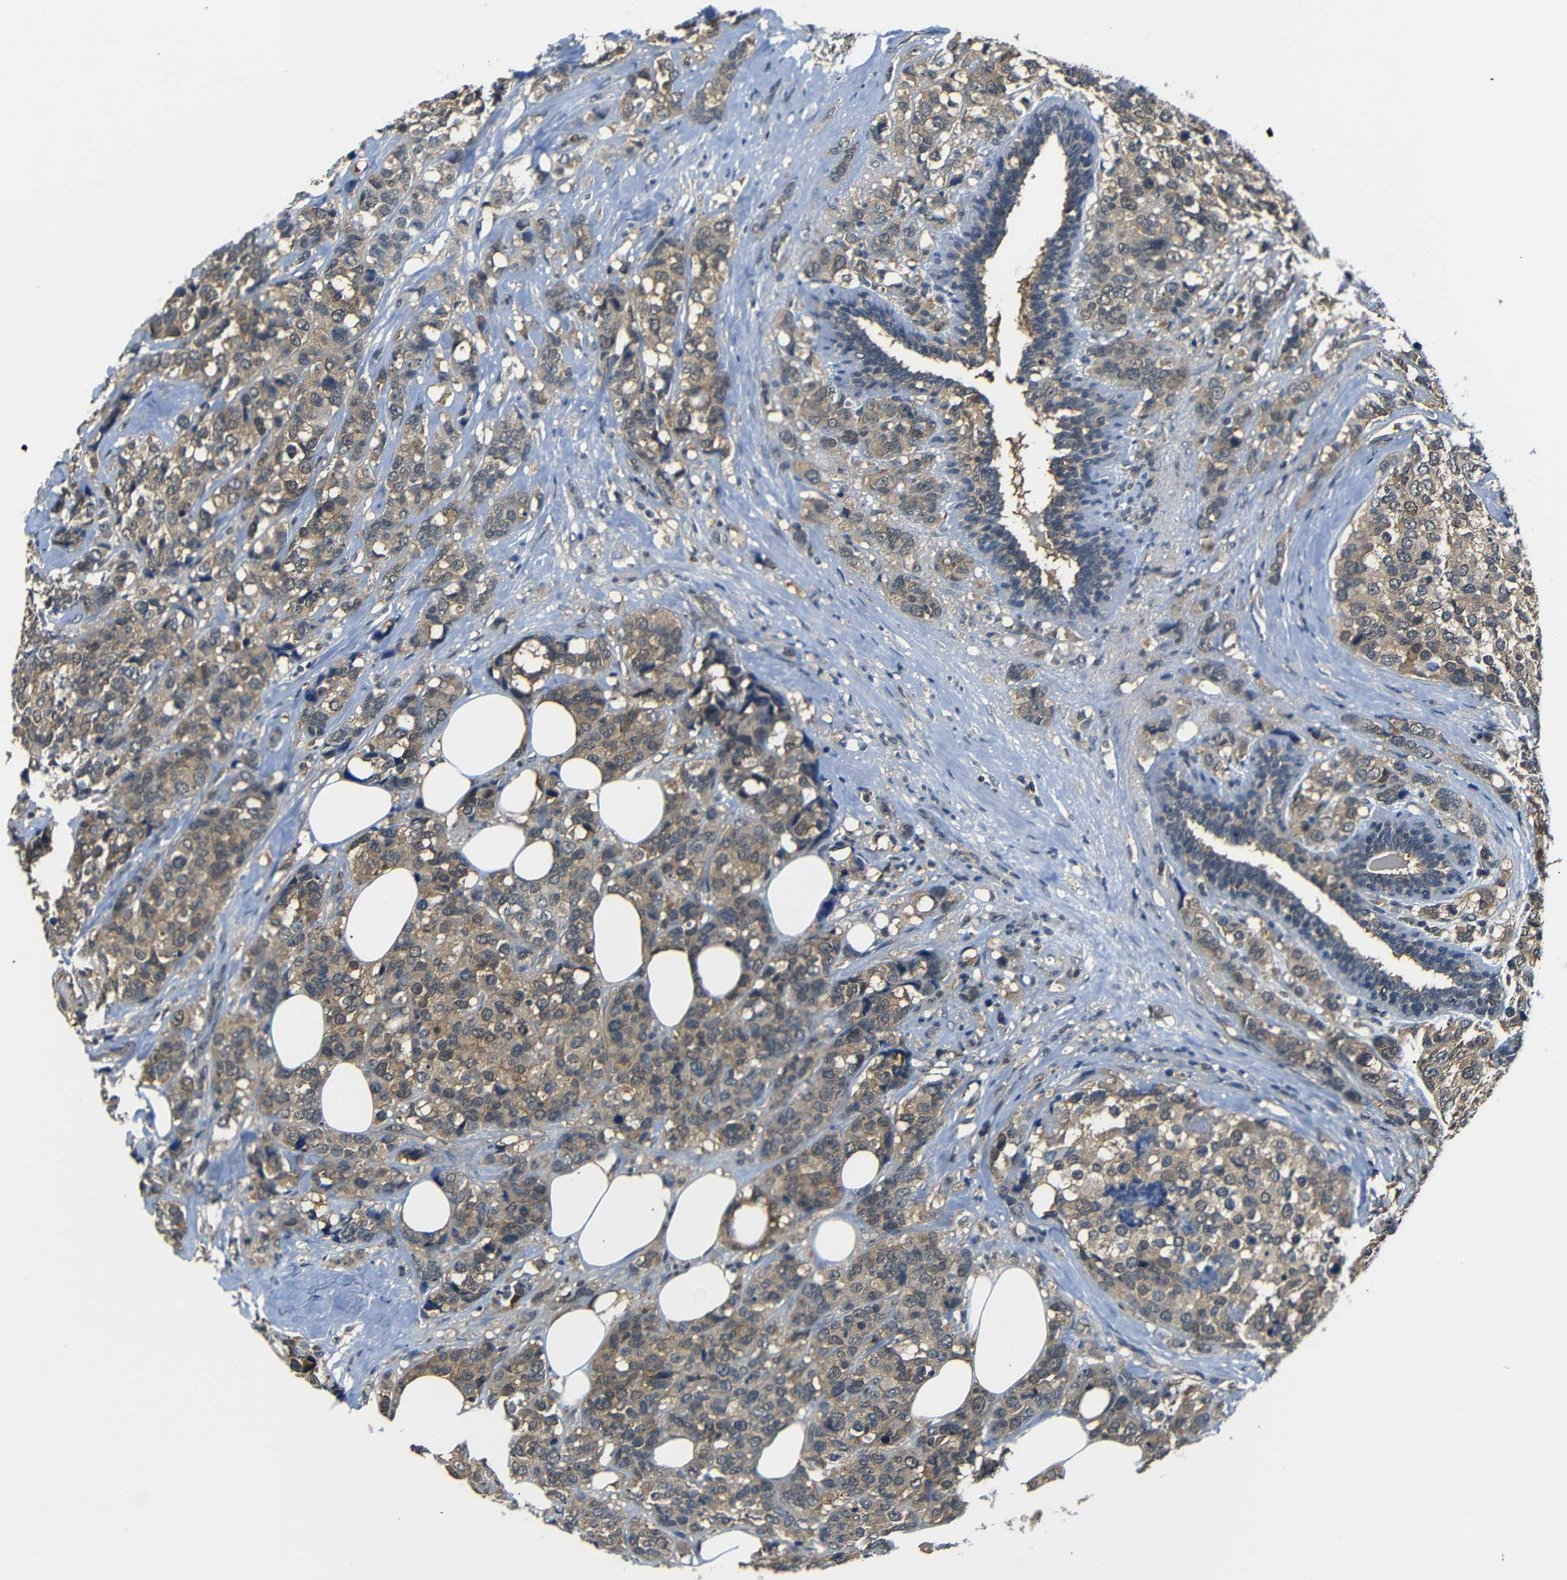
{"staining": {"intensity": "moderate", "quantity": ">75%", "location": "cytoplasmic/membranous"}, "tissue": "breast cancer", "cell_type": "Tumor cells", "image_type": "cancer", "snomed": [{"axis": "morphology", "description": "Lobular carcinoma"}, {"axis": "topography", "description": "Breast"}], "caption": "Immunohistochemistry (IHC) (DAB (3,3'-diaminobenzidine)) staining of human breast lobular carcinoma exhibits moderate cytoplasmic/membranous protein expression in approximately >75% of tumor cells. (DAB (3,3'-diaminobenzidine) IHC with brightfield microscopy, high magnification).", "gene": "UBXN1", "patient": {"sex": "female", "age": 59}}